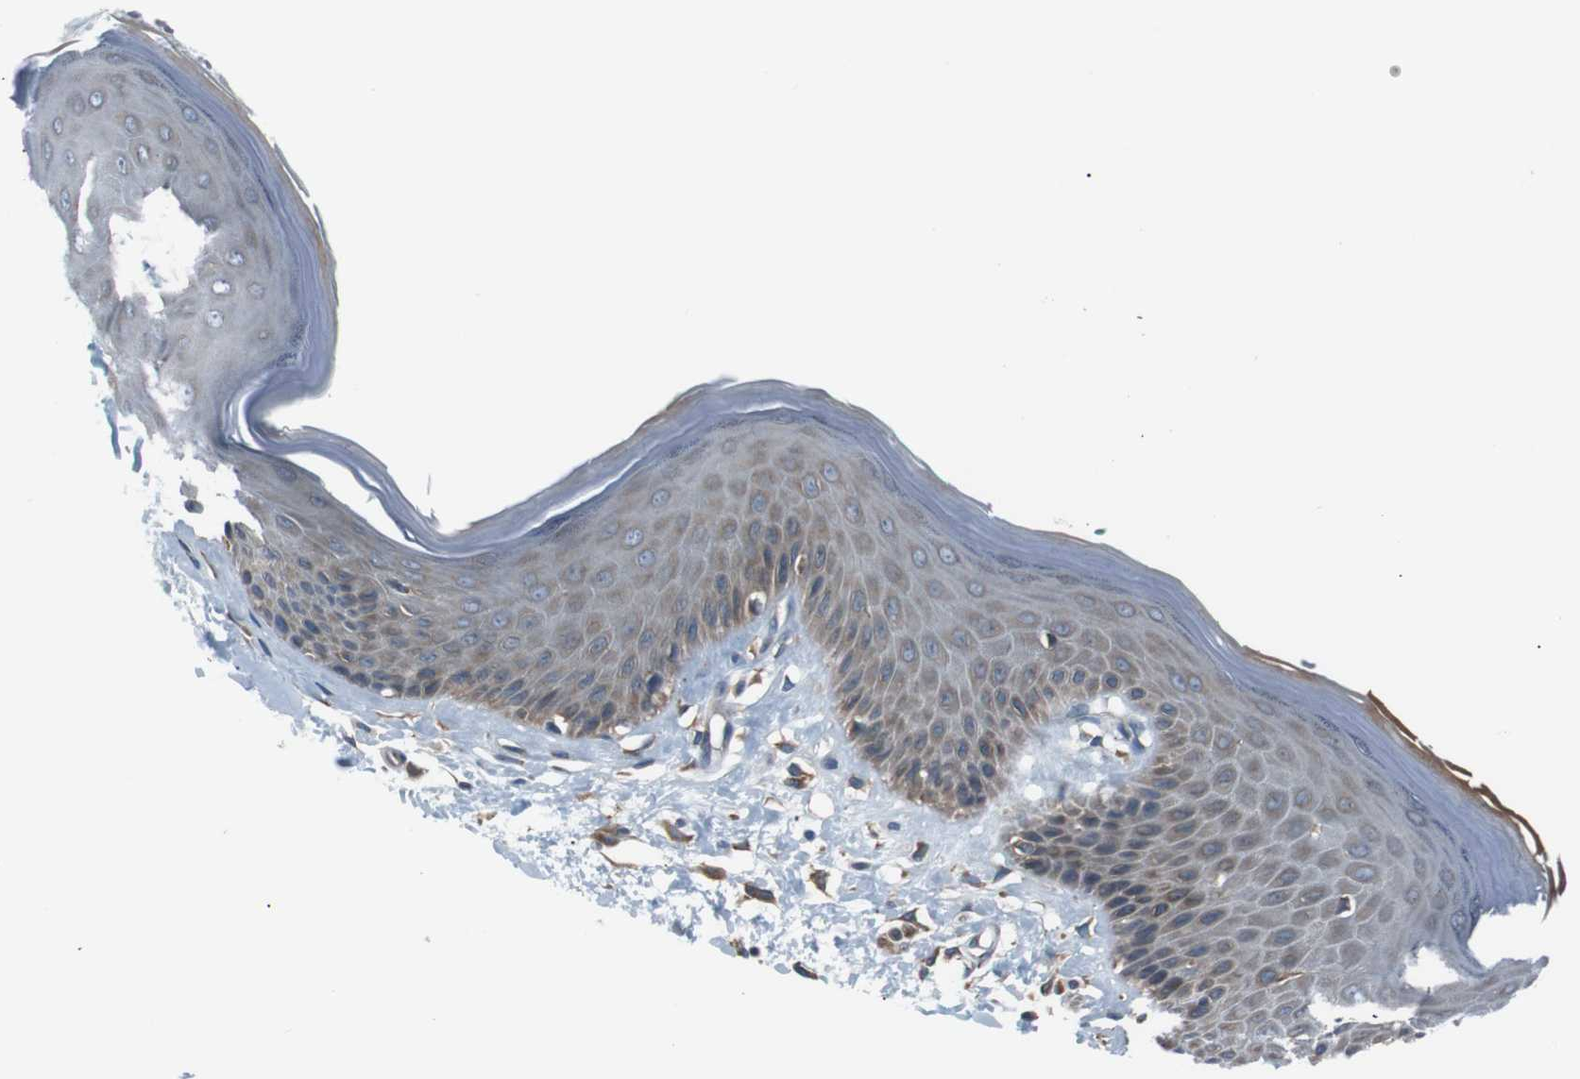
{"staining": {"intensity": "negative", "quantity": "none", "location": "none"}, "tissue": "skin", "cell_type": "Epidermal cells", "image_type": "normal", "snomed": [{"axis": "morphology", "description": "Normal tissue, NOS"}, {"axis": "topography", "description": "Vulva"}], "caption": "Immunohistochemistry (IHC) of normal human skin displays no staining in epidermal cells.", "gene": "SIGMAR1", "patient": {"sex": "female", "age": 73}}